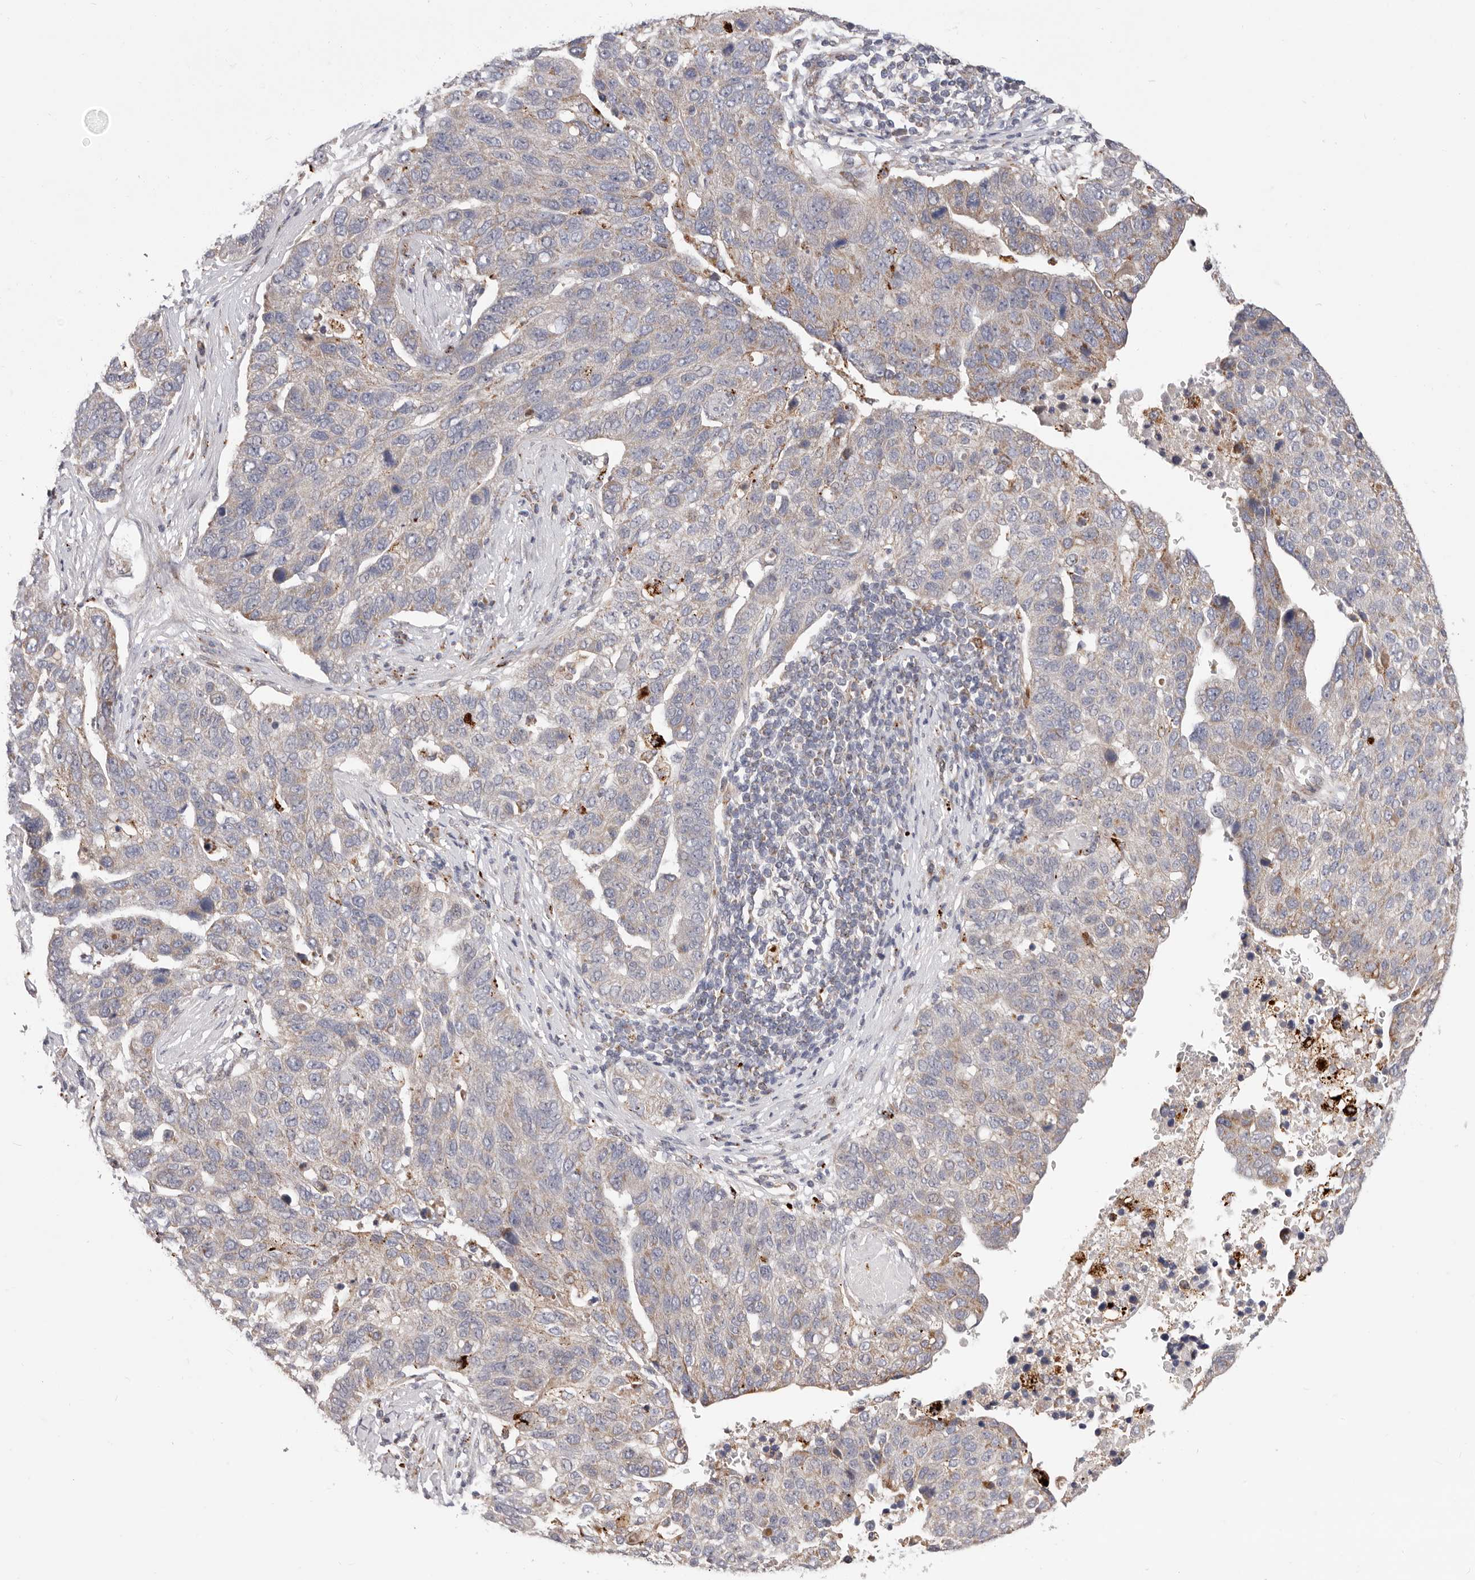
{"staining": {"intensity": "weak", "quantity": "<25%", "location": "cytoplasmic/membranous"}, "tissue": "pancreatic cancer", "cell_type": "Tumor cells", "image_type": "cancer", "snomed": [{"axis": "morphology", "description": "Adenocarcinoma, NOS"}, {"axis": "topography", "description": "Pancreas"}], "caption": "Human pancreatic cancer (adenocarcinoma) stained for a protein using immunohistochemistry (IHC) exhibits no positivity in tumor cells.", "gene": "TOR3A", "patient": {"sex": "female", "age": 61}}